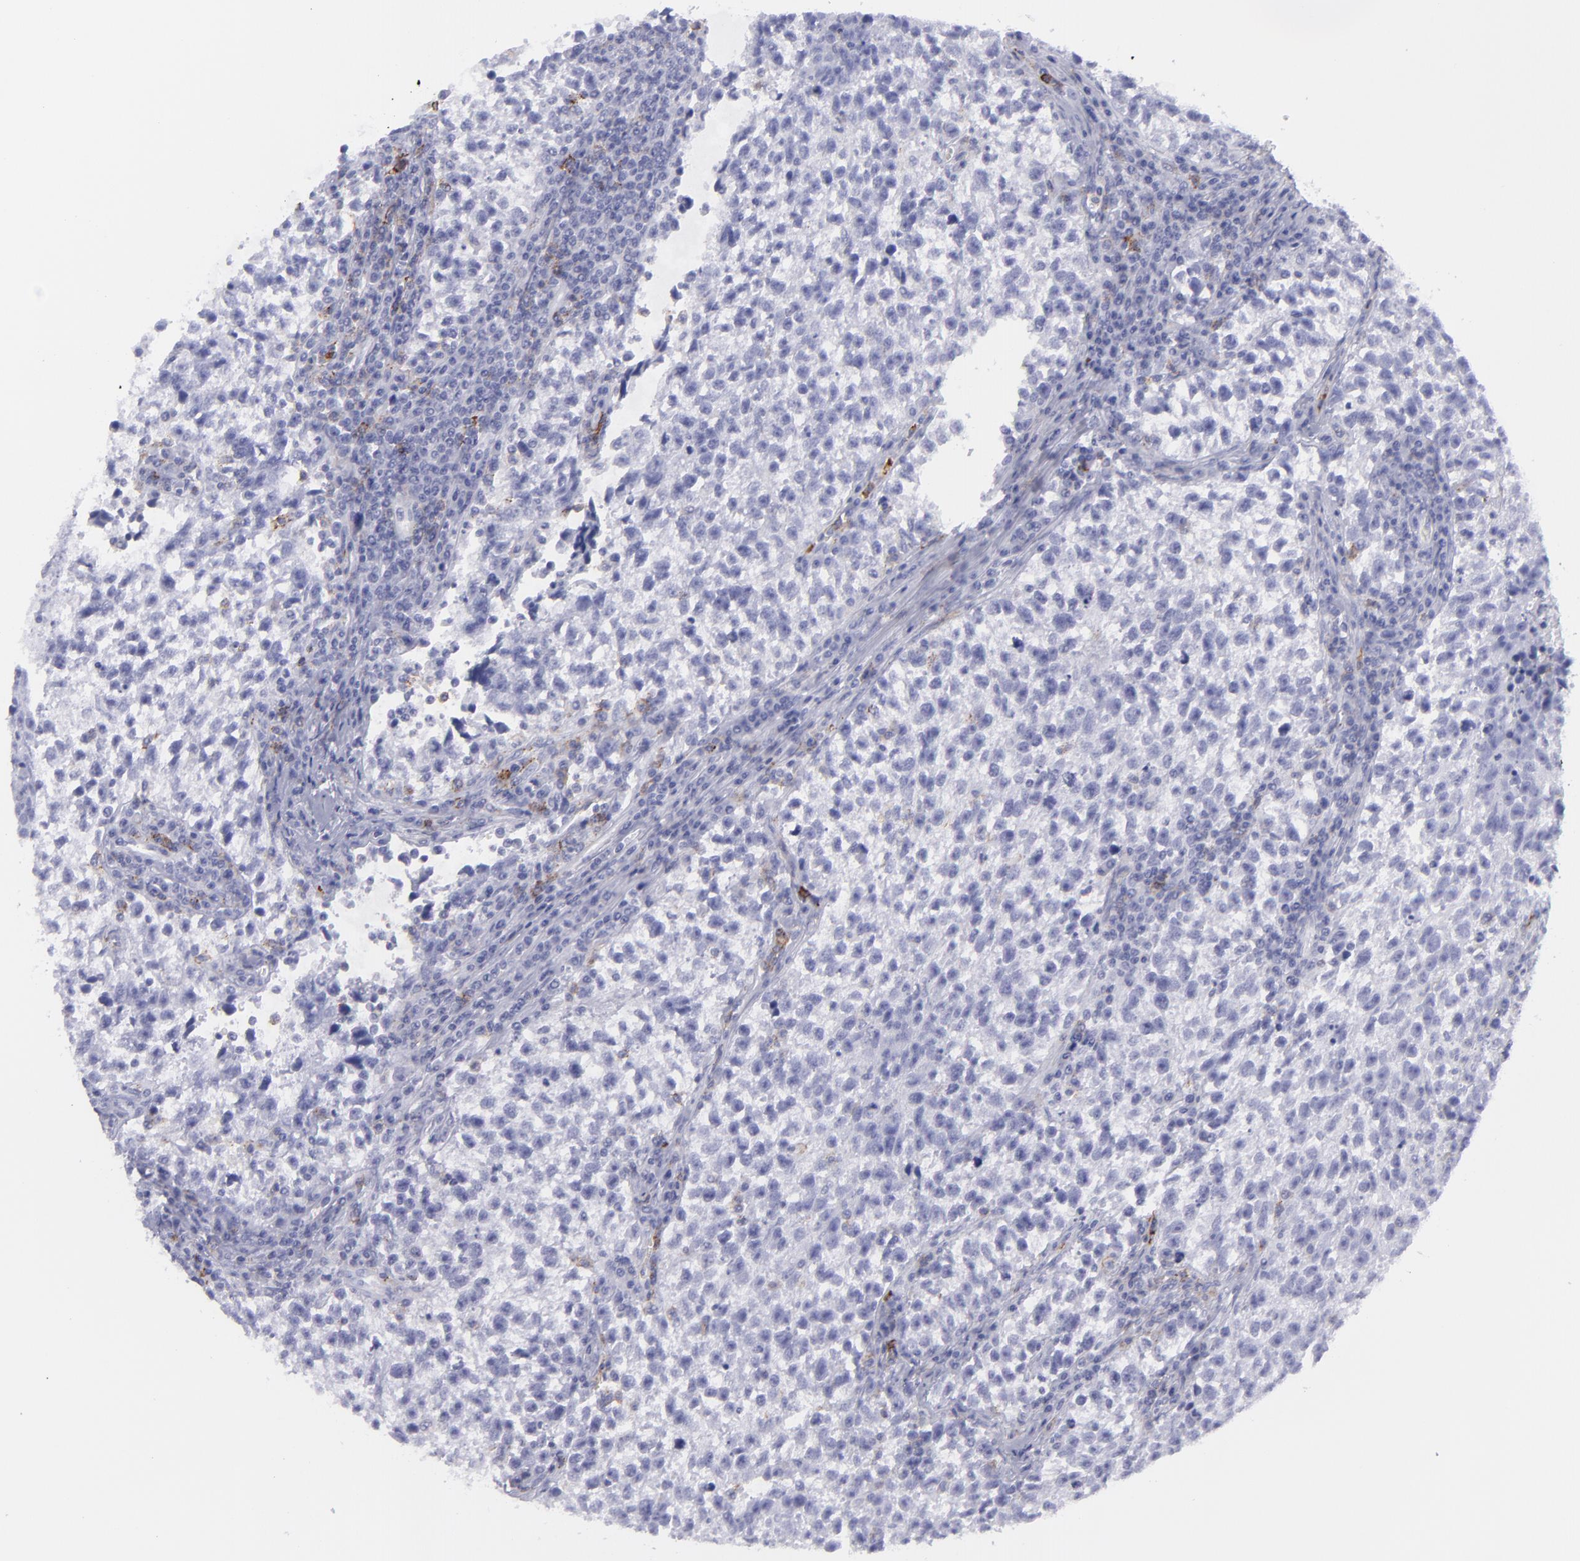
{"staining": {"intensity": "negative", "quantity": "none", "location": "none"}, "tissue": "testis cancer", "cell_type": "Tumor cells", "image_type": "cancer", "snomed": [{"axis": "morphology", "description": "Seminoma, NOS"}, {"axis": "topography", "description": "Testis"}], "caption": "DAB (3,3'-diaminobenzidine) immunohistochemical staining of testis cancer displays no significant expression in tumor cells.", "gene": "SELPLG", "patient": {"sex": "male", "age": 38}}